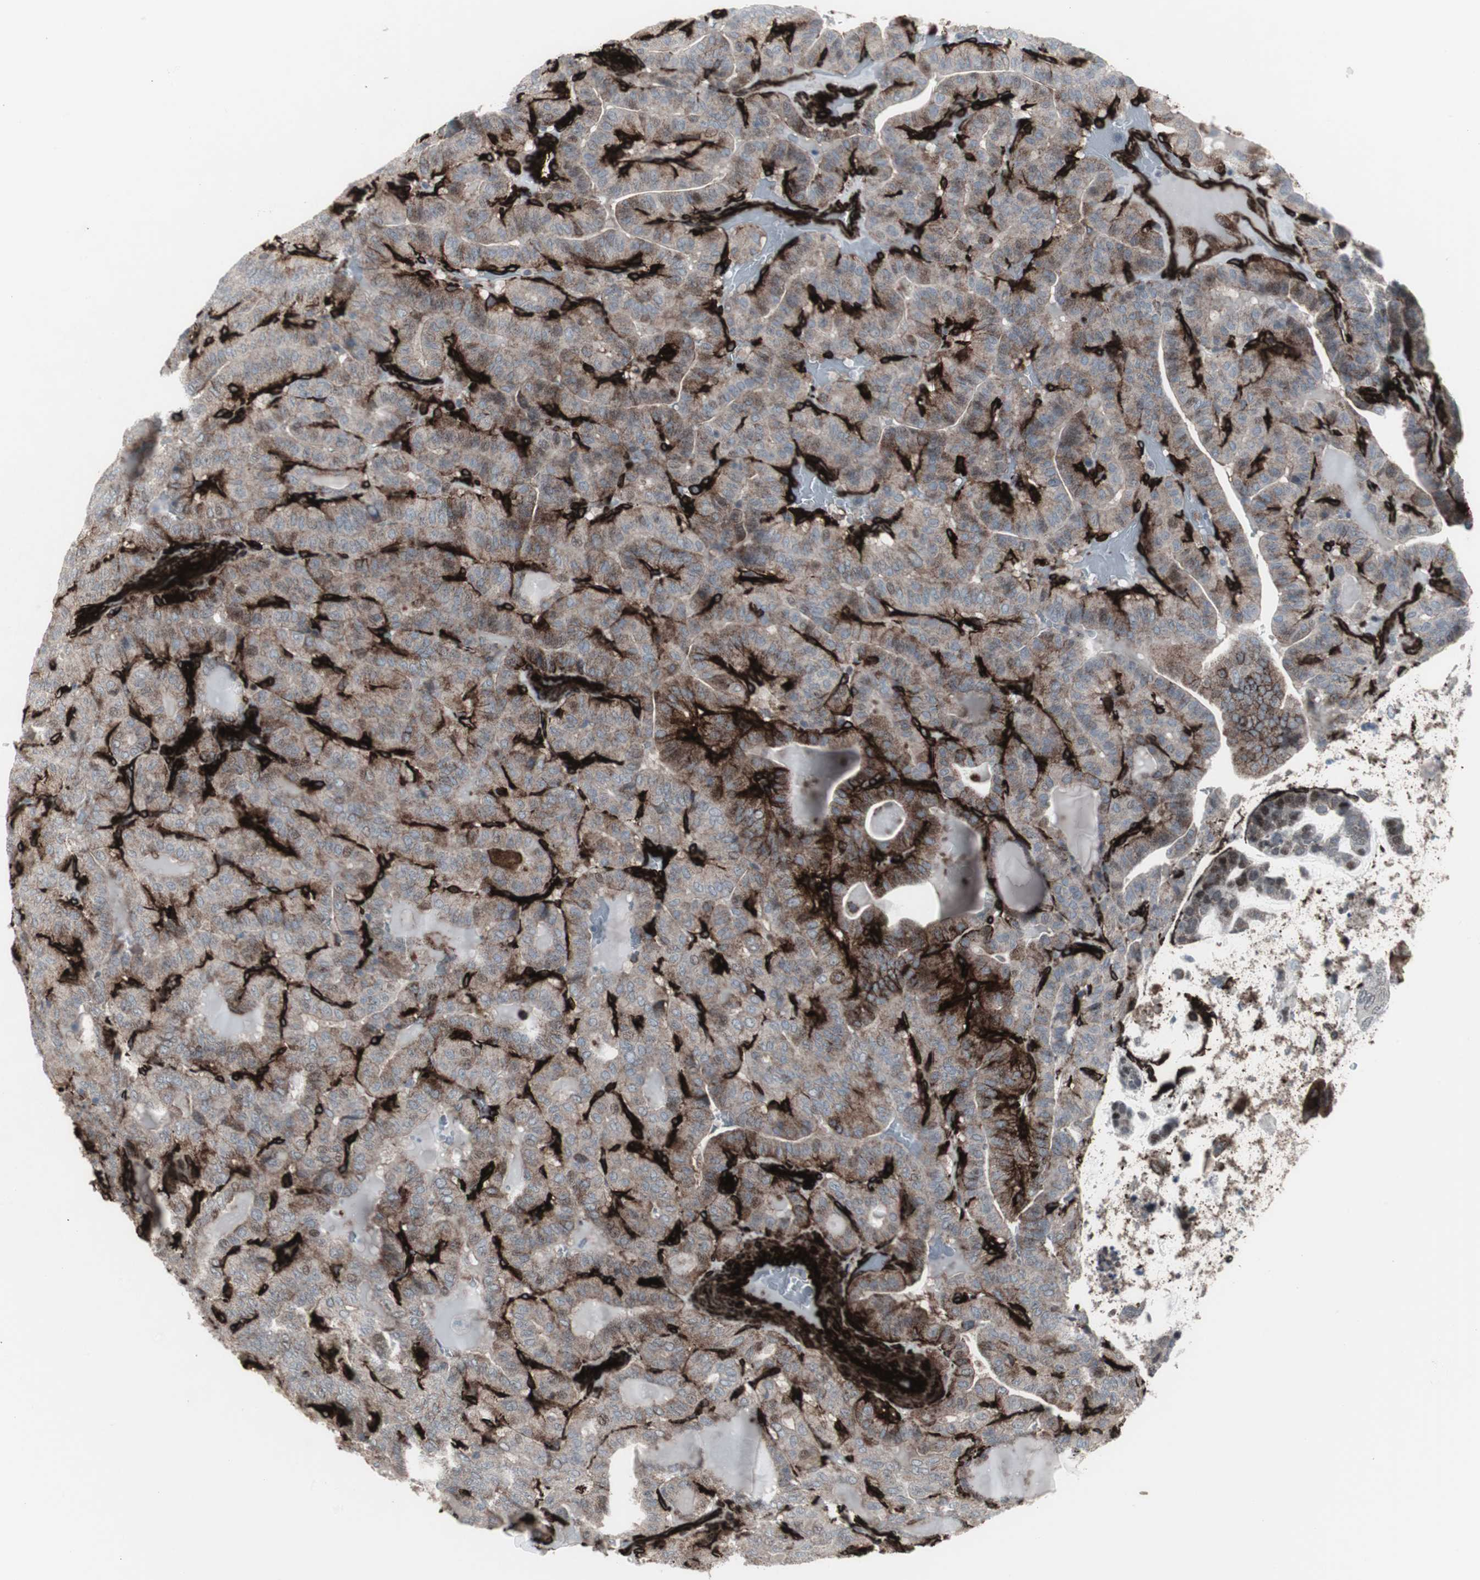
{"staining": {"intensity": "weak", "quantity": ">75%", "location": "cytoplasmic/membranous"}, "tissue": "thyroid cancer", "cell_type": "Tumor cells", "image_type": "cancer", "snomed": [{"axis": "morphology", "description": "Papillary adenocarcinoma, NOS"}, {"axis": "topography", "description": "Thyroid gland"}], "caption": "This histopathology image shows IHC staining of thyroid cancer, with low weak cytoplasmic/membranous staining in about >75% of tumor cells.", "gene": "PDGFA", "patient": {"sex": "male", "age": 77}}